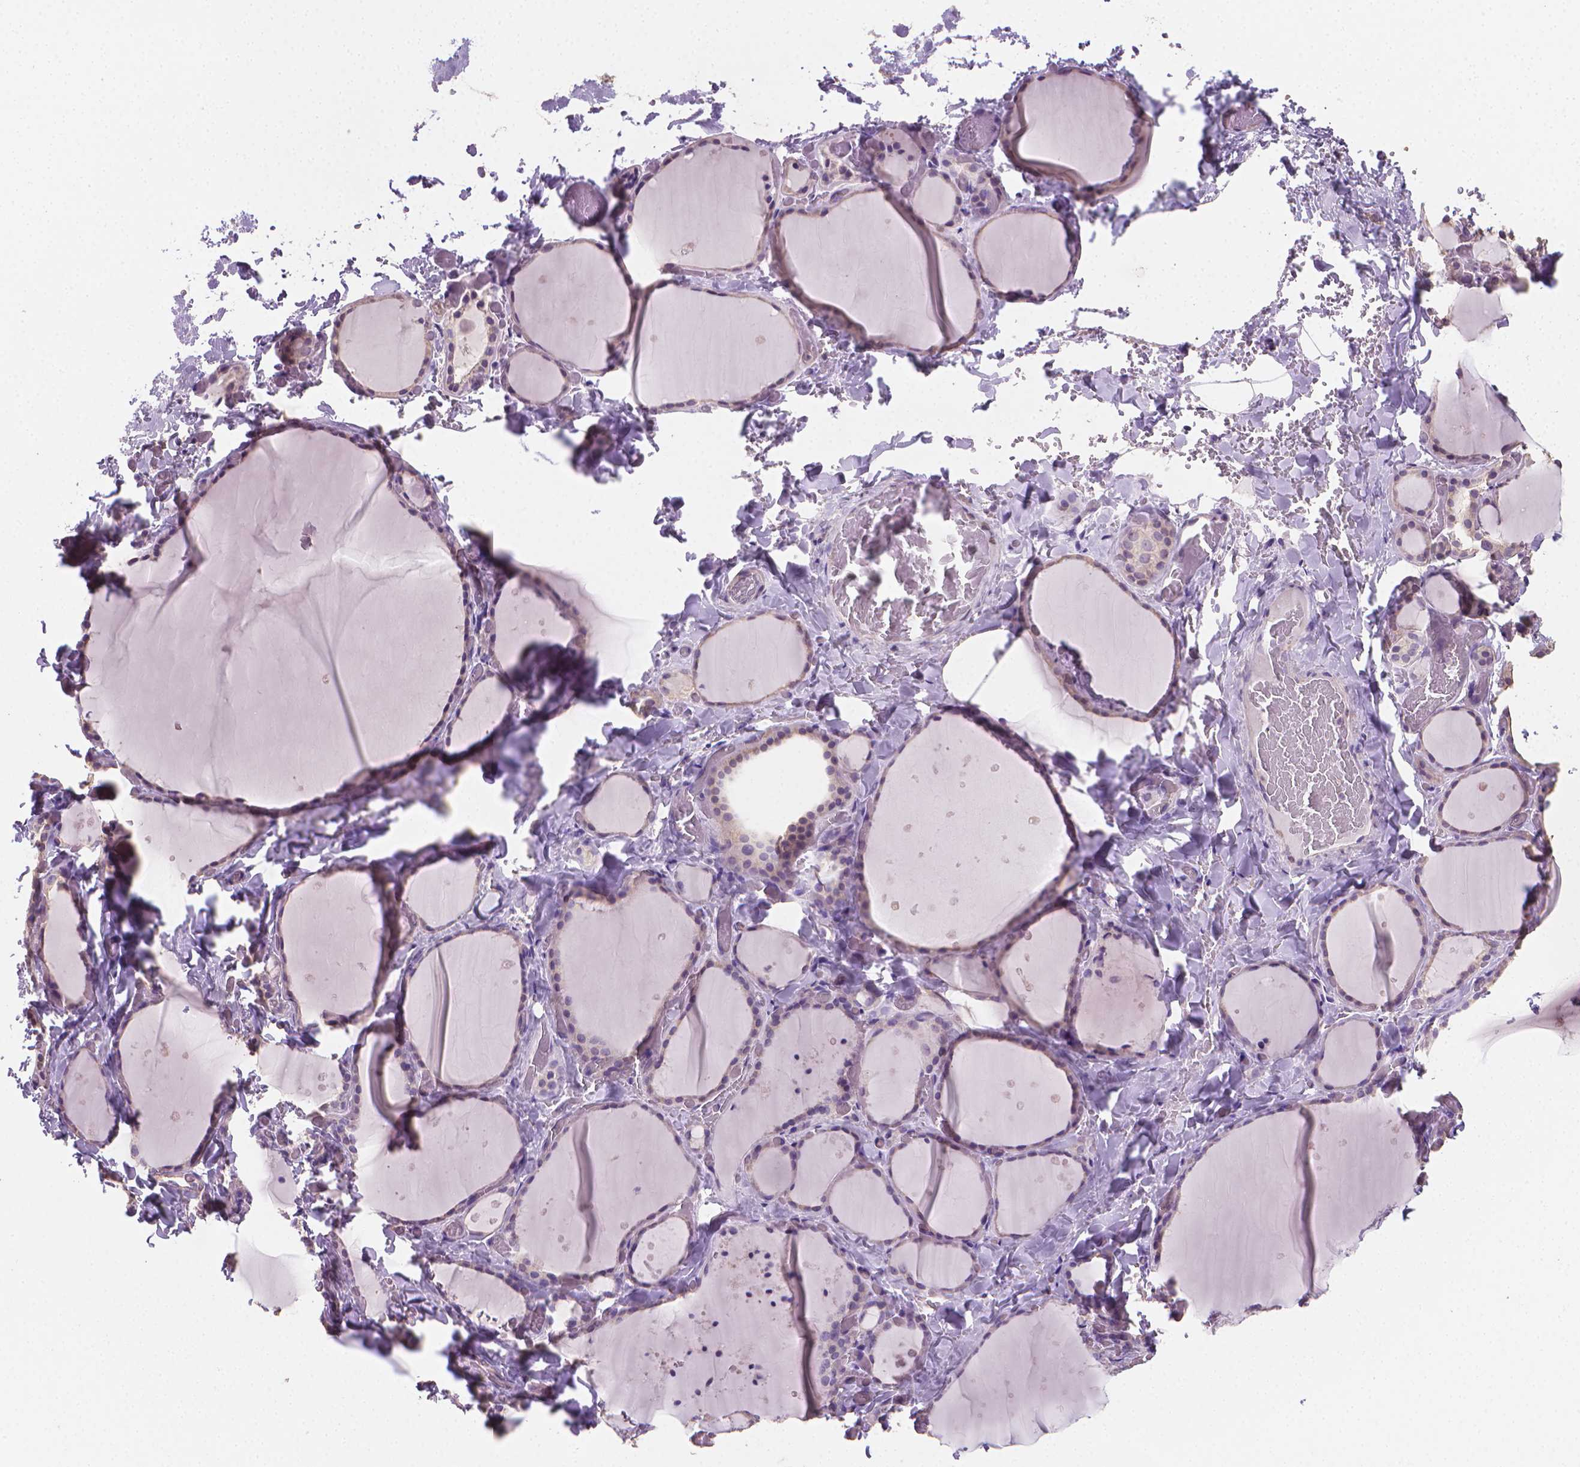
{"staining": {"intensity": "weak", "quantity": "<25%", "location": "cytoplasmic/membranous"}, "tissue": "thyroid gland", "cell_type": "Glandular cells", "image_type": "normal", "snomed": [{"axis": "morphology", "description": "Normal tissue, NOS"}, {"axis": "topography", "description": "Thyroid gland"}], "caption": "IHC of normal thyroid gland displays no positivity in glandular cells. (Stains: DAB (3,3'-diaminobenzidine) immunohistochemistry (IHC) with hematoxylin counter stain, Microscopy: brightfield microscopy at high magnification).", "gene": "CATIP", "patient": {"sex": "female", "age": 36}}